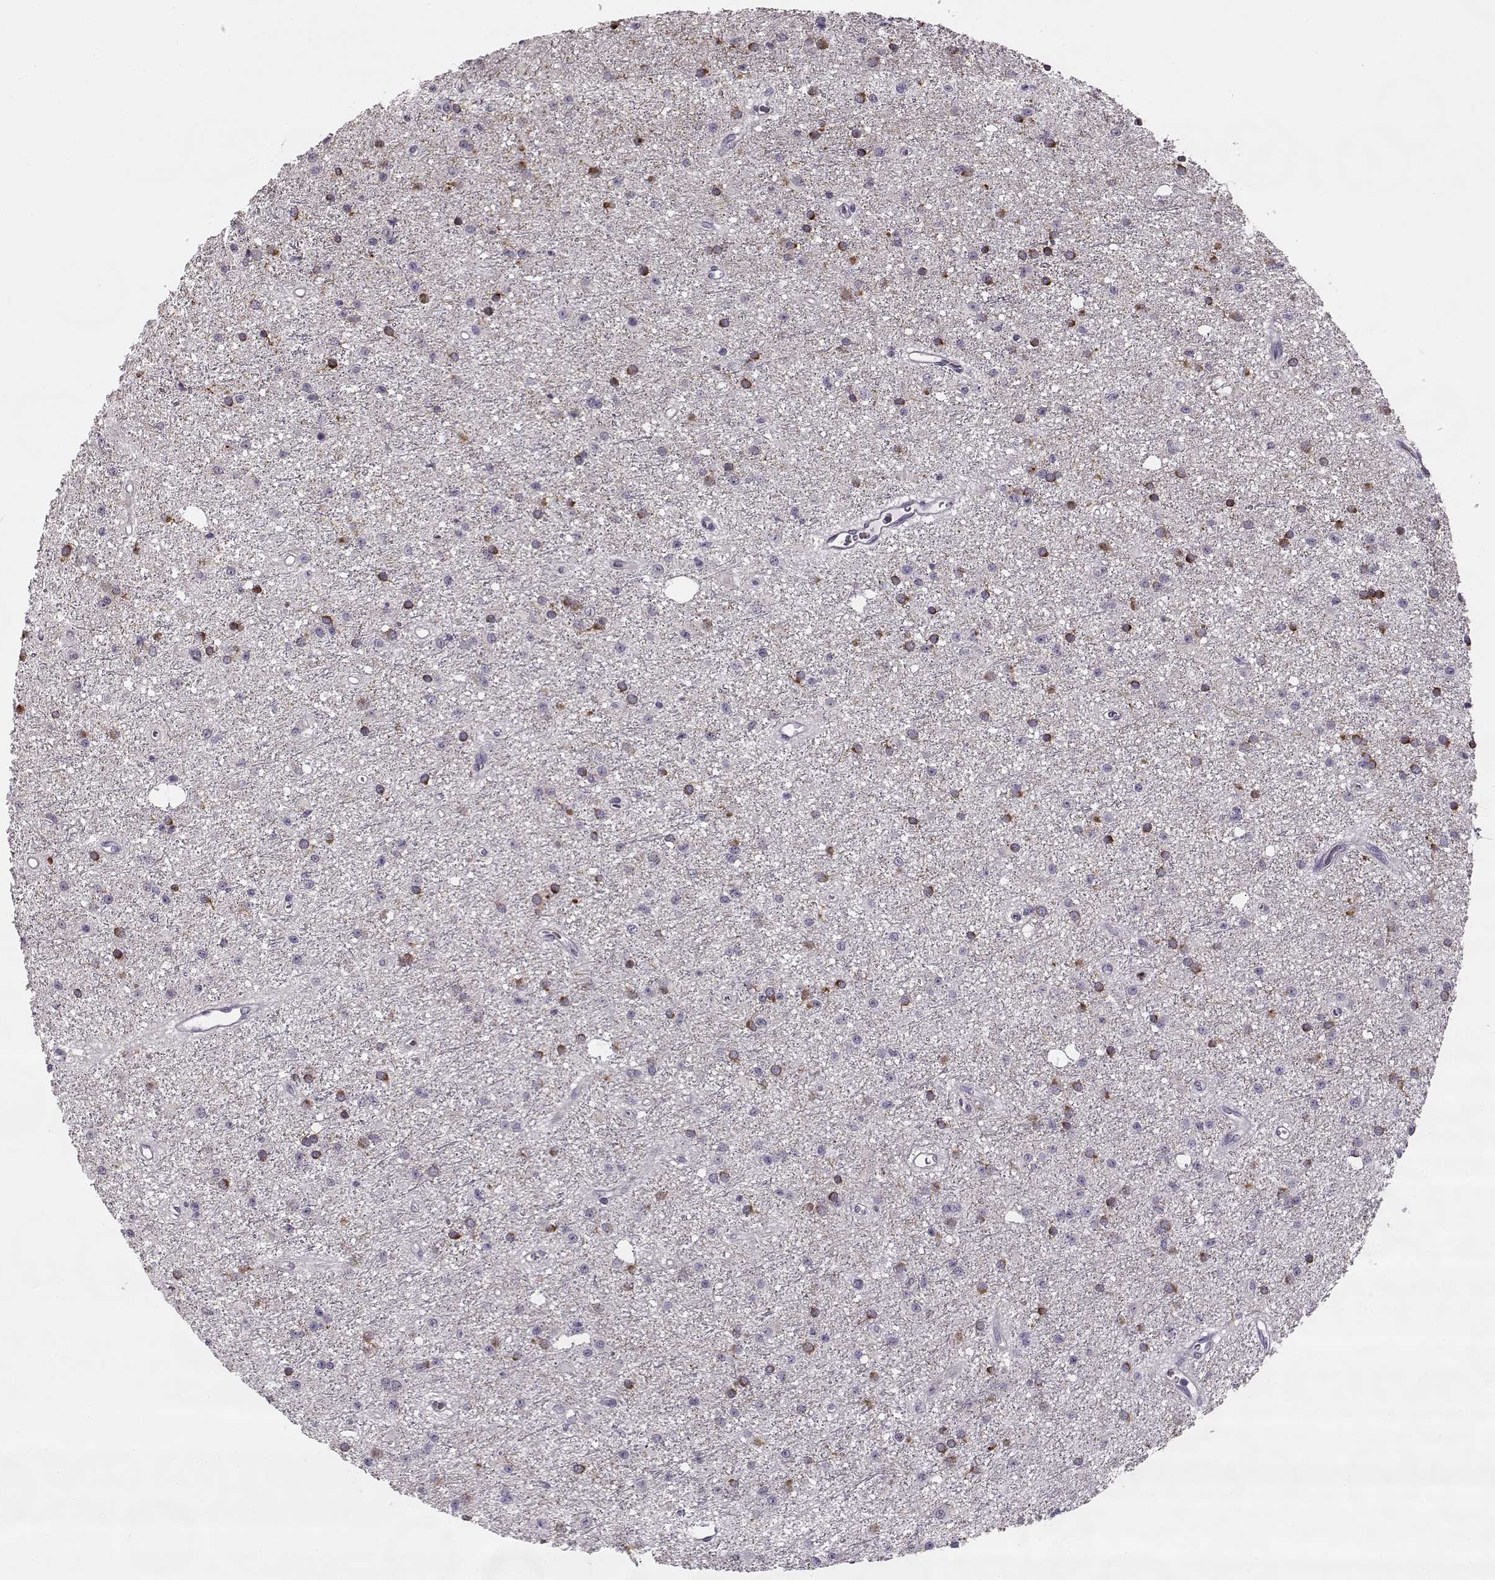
{"staining": {"intensity": "negative", "quantity": "none", "location": "none"}, "tissue": "glioma", "cell_type": "Tumor cells", "image_type": "cancer", "snomed": [{"axis": "morphology", "description": "Glioma, malignant, Low grade"}, {"axis": "topography", "description": "Brain"}], "caption": "DAB (3,3'-diaminobenzidine) immunohistochemical staining of malignant low-grade glioma demonstrates no significant staining in tumor cells.", "gene": "MAP6D1", "patient": {"sex": "male", "age": 27}}